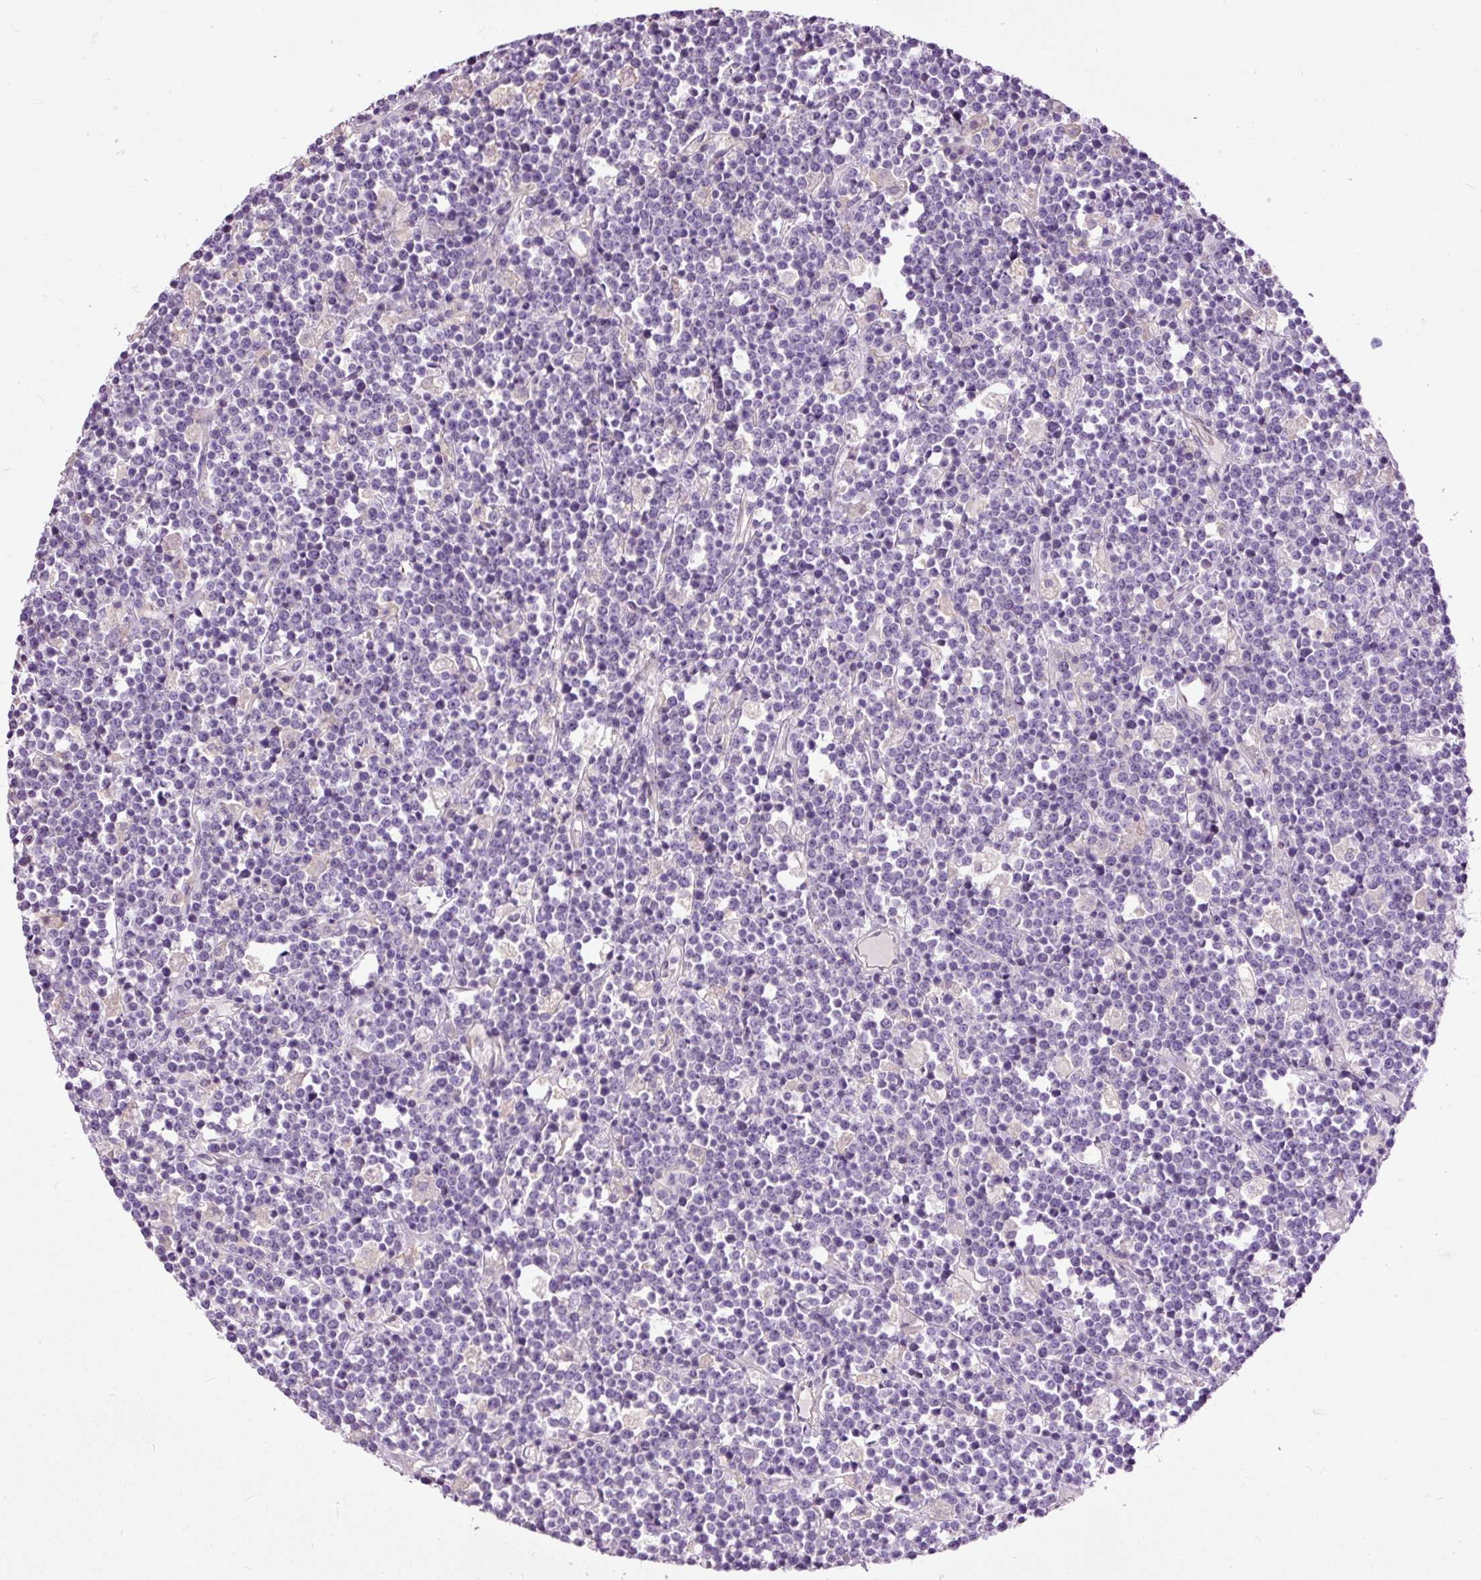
{"staining": {"intensity": "negative", "quantity": "none", "location": "none"}, "tissue": "lymphoma", "cell_type": "Tumor cells", "image_type": "cancer", "snomed": [{"axis": "morphology", "description": "Malignant lymphoma, non-Hodgkin's type, High grade"}, {"axis": "topography", "description": "Ovary"}], "caption": "Micrograph shows no protein expression in tumor cells of lymphoma tissue.", "gene": "FCRL4", "patient": {"sex": "female", "age": 56}}